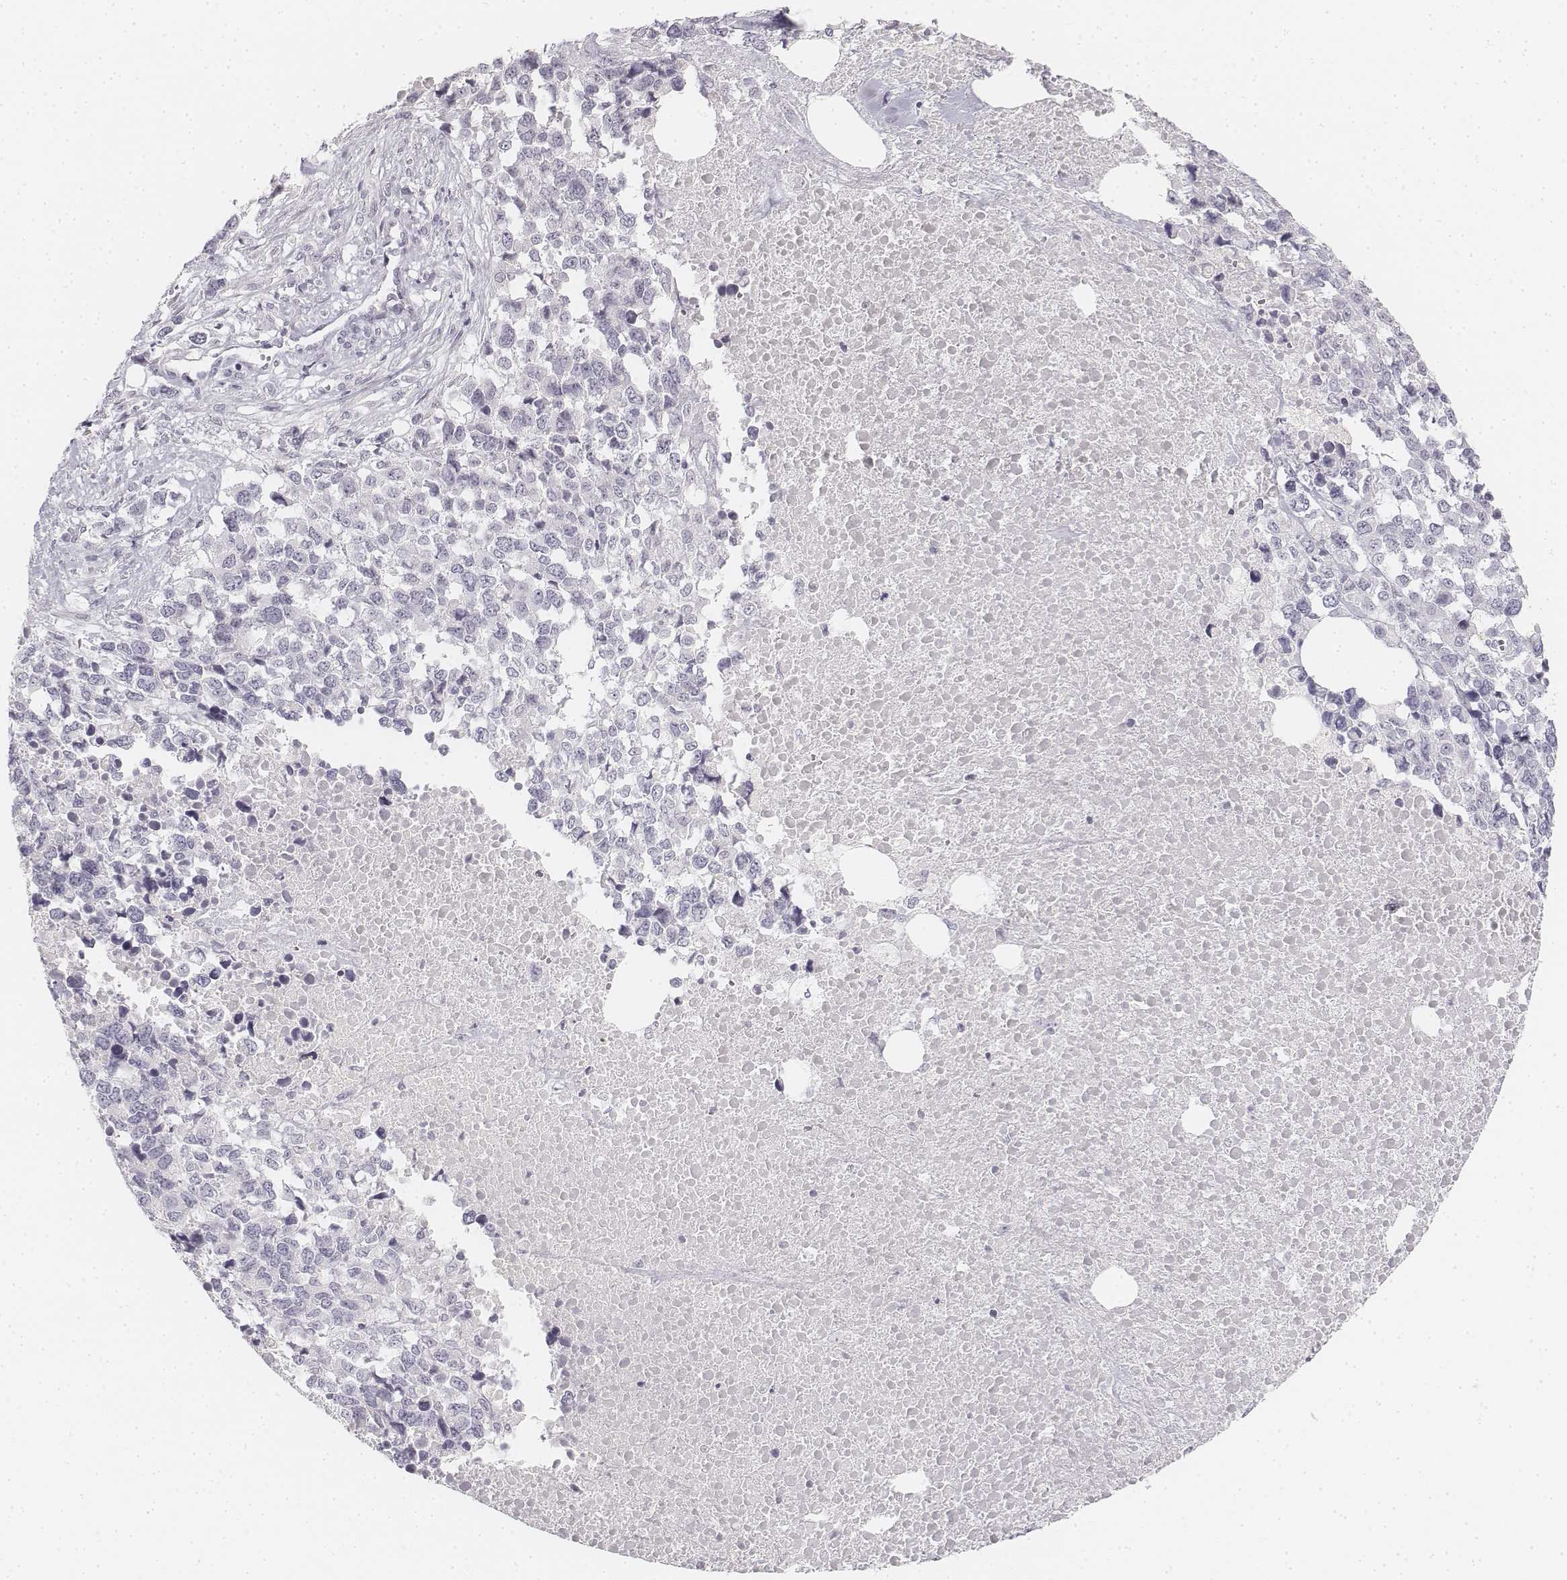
{"staining": {"intensity": "negative", "quantity": "none", "location": "none"}, "tissue": "melanoma", "cell_type": "Tumor cells", "image_type": "cancer", "snomed": [{"axis": "morphology", "description": "Malignant melanoma, Metastatic site"}, {"axis": "topography", "description": "Skin"}], "caption": "Tumor cells show no significant protein expression in malignant melanoma (metastatic site).", "gene": "DSG4", "patient": {"sex": "male", "age": 84}}